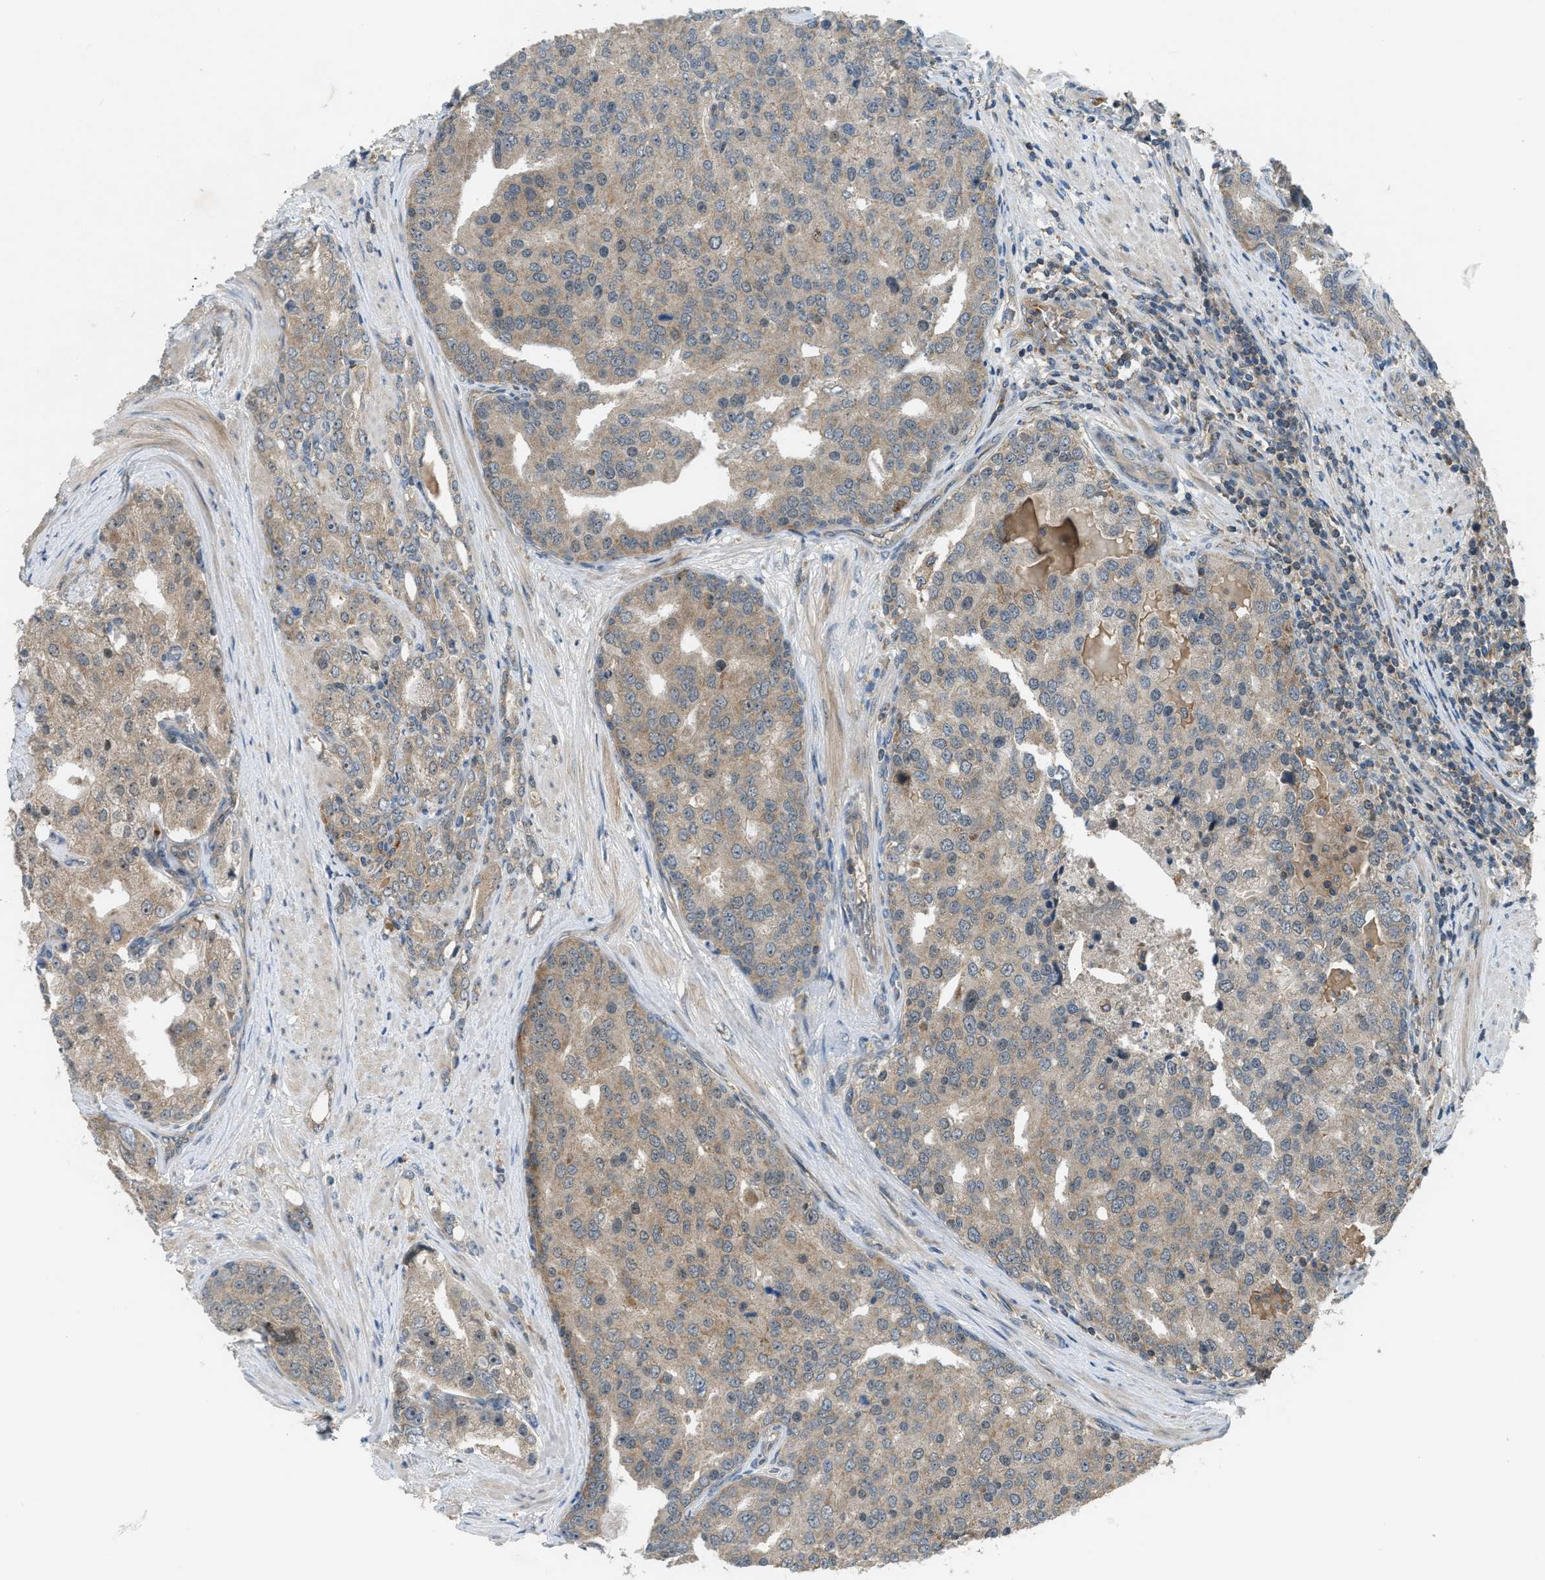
{"staining": {"intensity": "weak", "quantity": ">75%", "location": "cytoplasmic/membranous"}, "tissue": "prostate cancer", "cell_type": "Tumor cells", "image_type": "cancer", "snomed": [{"axis": "morphology", "description": "Adenocarcinoma, High grade"}, {"axis": "topography", "description": "Prostate"}], "caption": "A high-resolution image shows IHC staining of prostate cancer, which displays weak cytoplasmic/membranous expression in about >75% of tumor cells.", "gene": "ZNF71", "patient": {"sex": "male", "age": 50}}